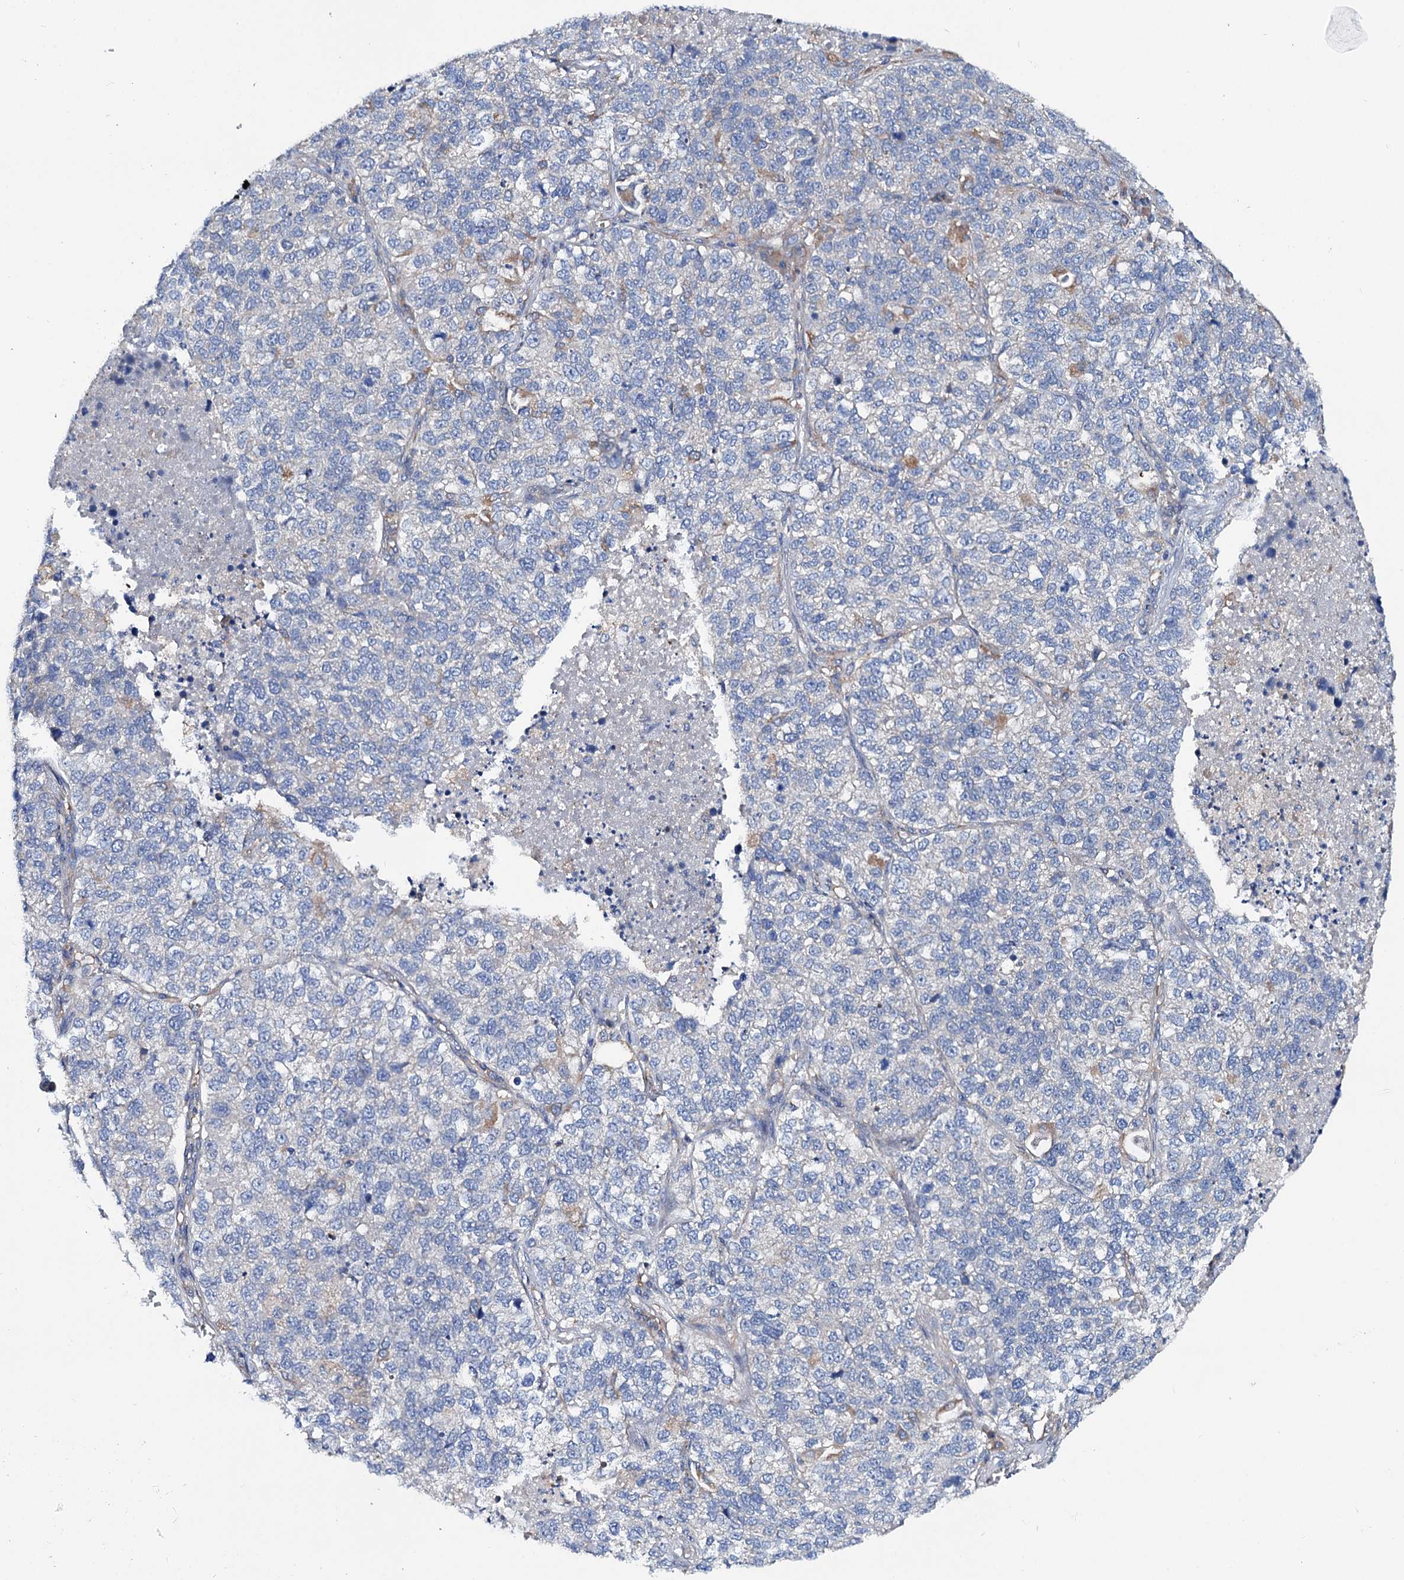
{"staining": {"intensity": "negative", "quantity": "none", "location": "none"}, "tissue": "lung cancer", "cell_type": "Tumor cells", "image_type": "cancer", "snomed": [{"axis": "morphology", "description": "Adenocarcinoma, NOS"}, {"axis": "topography", "description": "Lung"}], "caption": "DAB immunohistochemical staining of adenocarcinoma (lung) exhibits no significant positivity in tumor cells.", "gene": "TRIM55", "patient": {"sex": "male", "age": 49}}